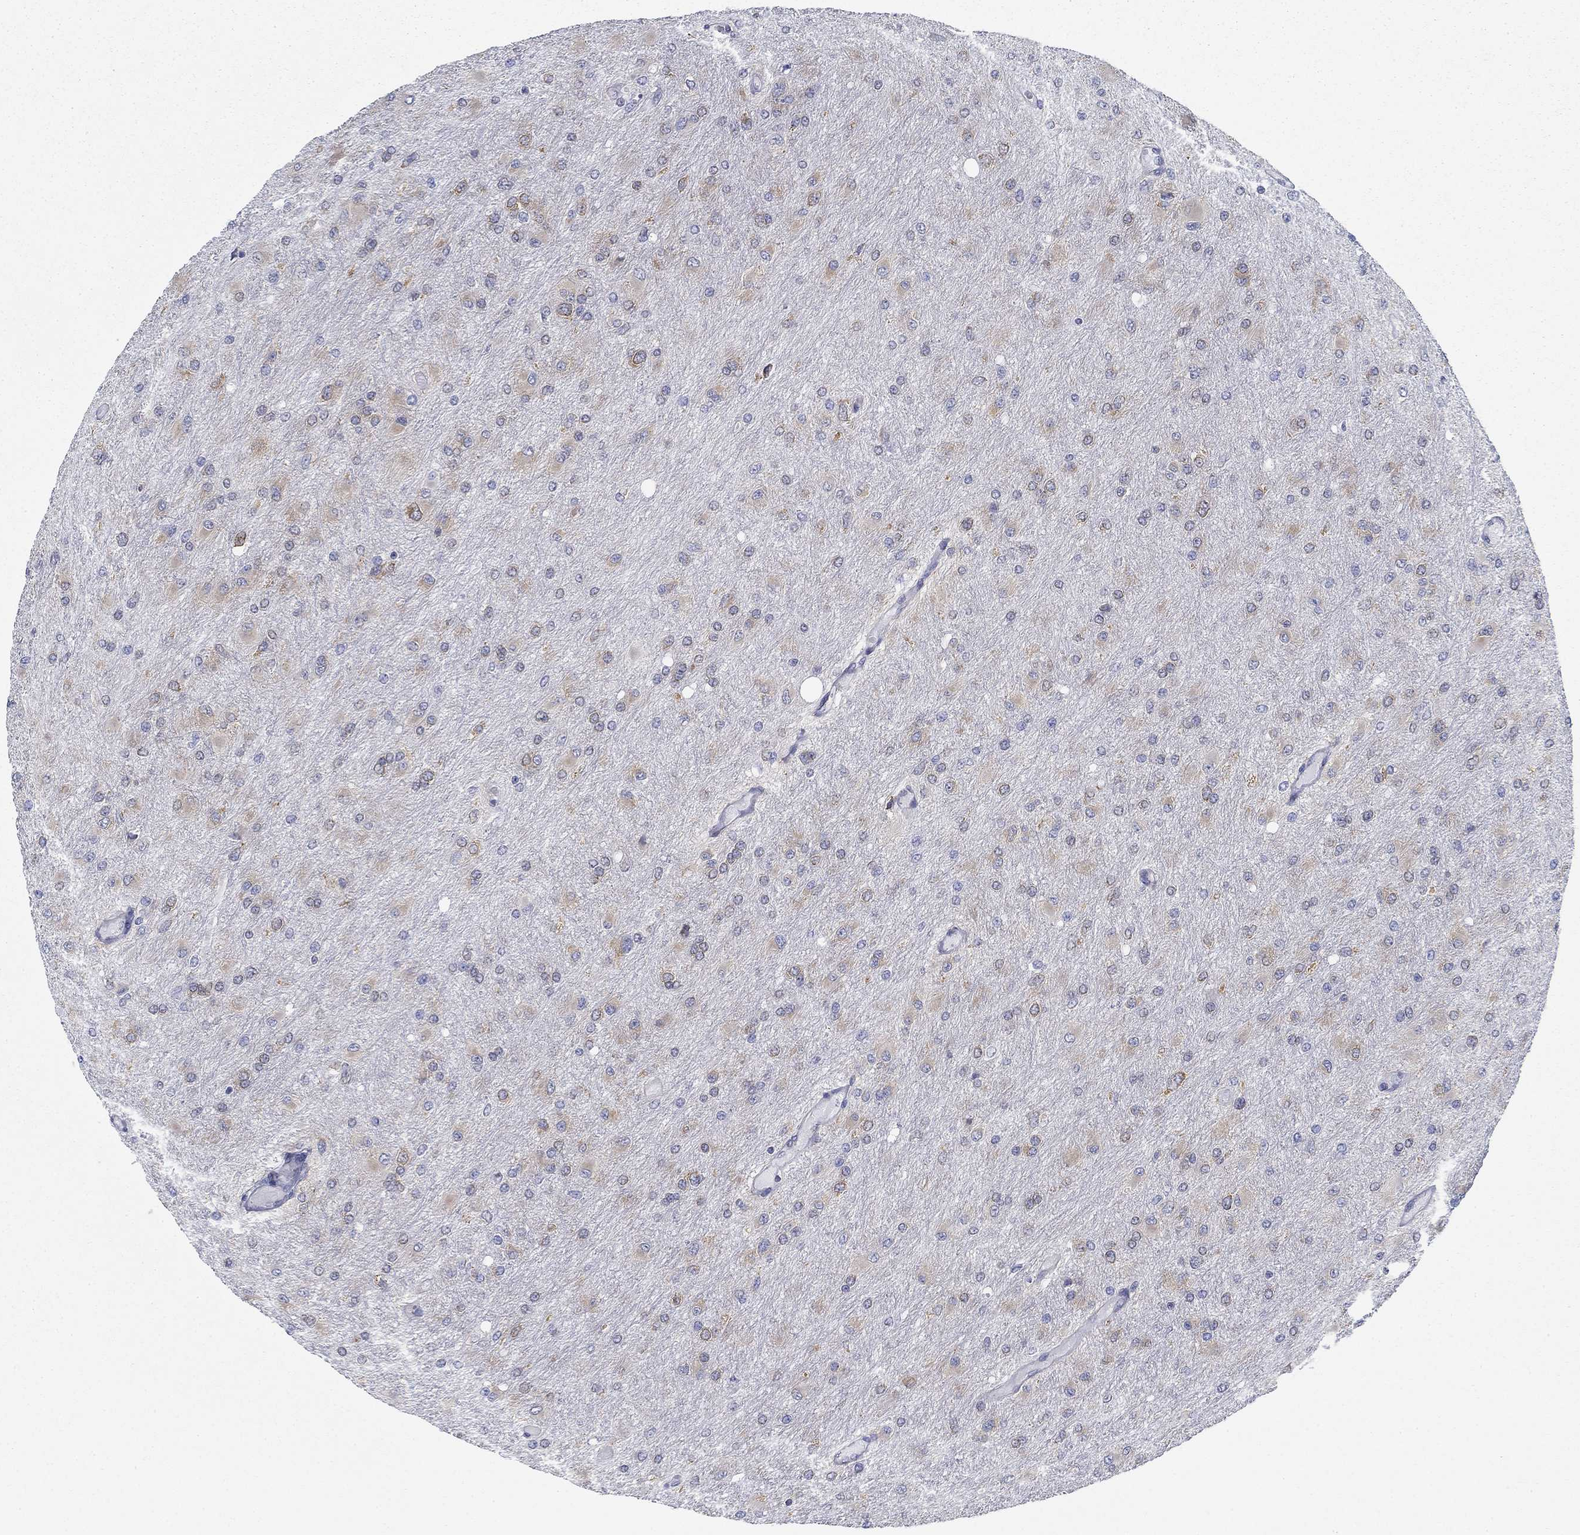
{"staining": {"intensity": "weak", "quantity": "25%-75%", "location": "cytoplasmic/membranous"}, "tissue": "glioma", "cell_type": "Tumor cells", "image_type": "cancer", "snomed": [{"axis": "morphology", "description": "Glioma, malignant, High grade"}, {"axis": "topography", "description": "Cerebral cortex"}], "caption": "DAB (3,3'-diaminobenzidine) immunohistochemical staining of human glioma reveals weak cytoplasmic/membranous protein expression in approximately 25%-75% of tumor cells.", "gene": "FXR1", "patient": {"sex": "female", "age": 36}}